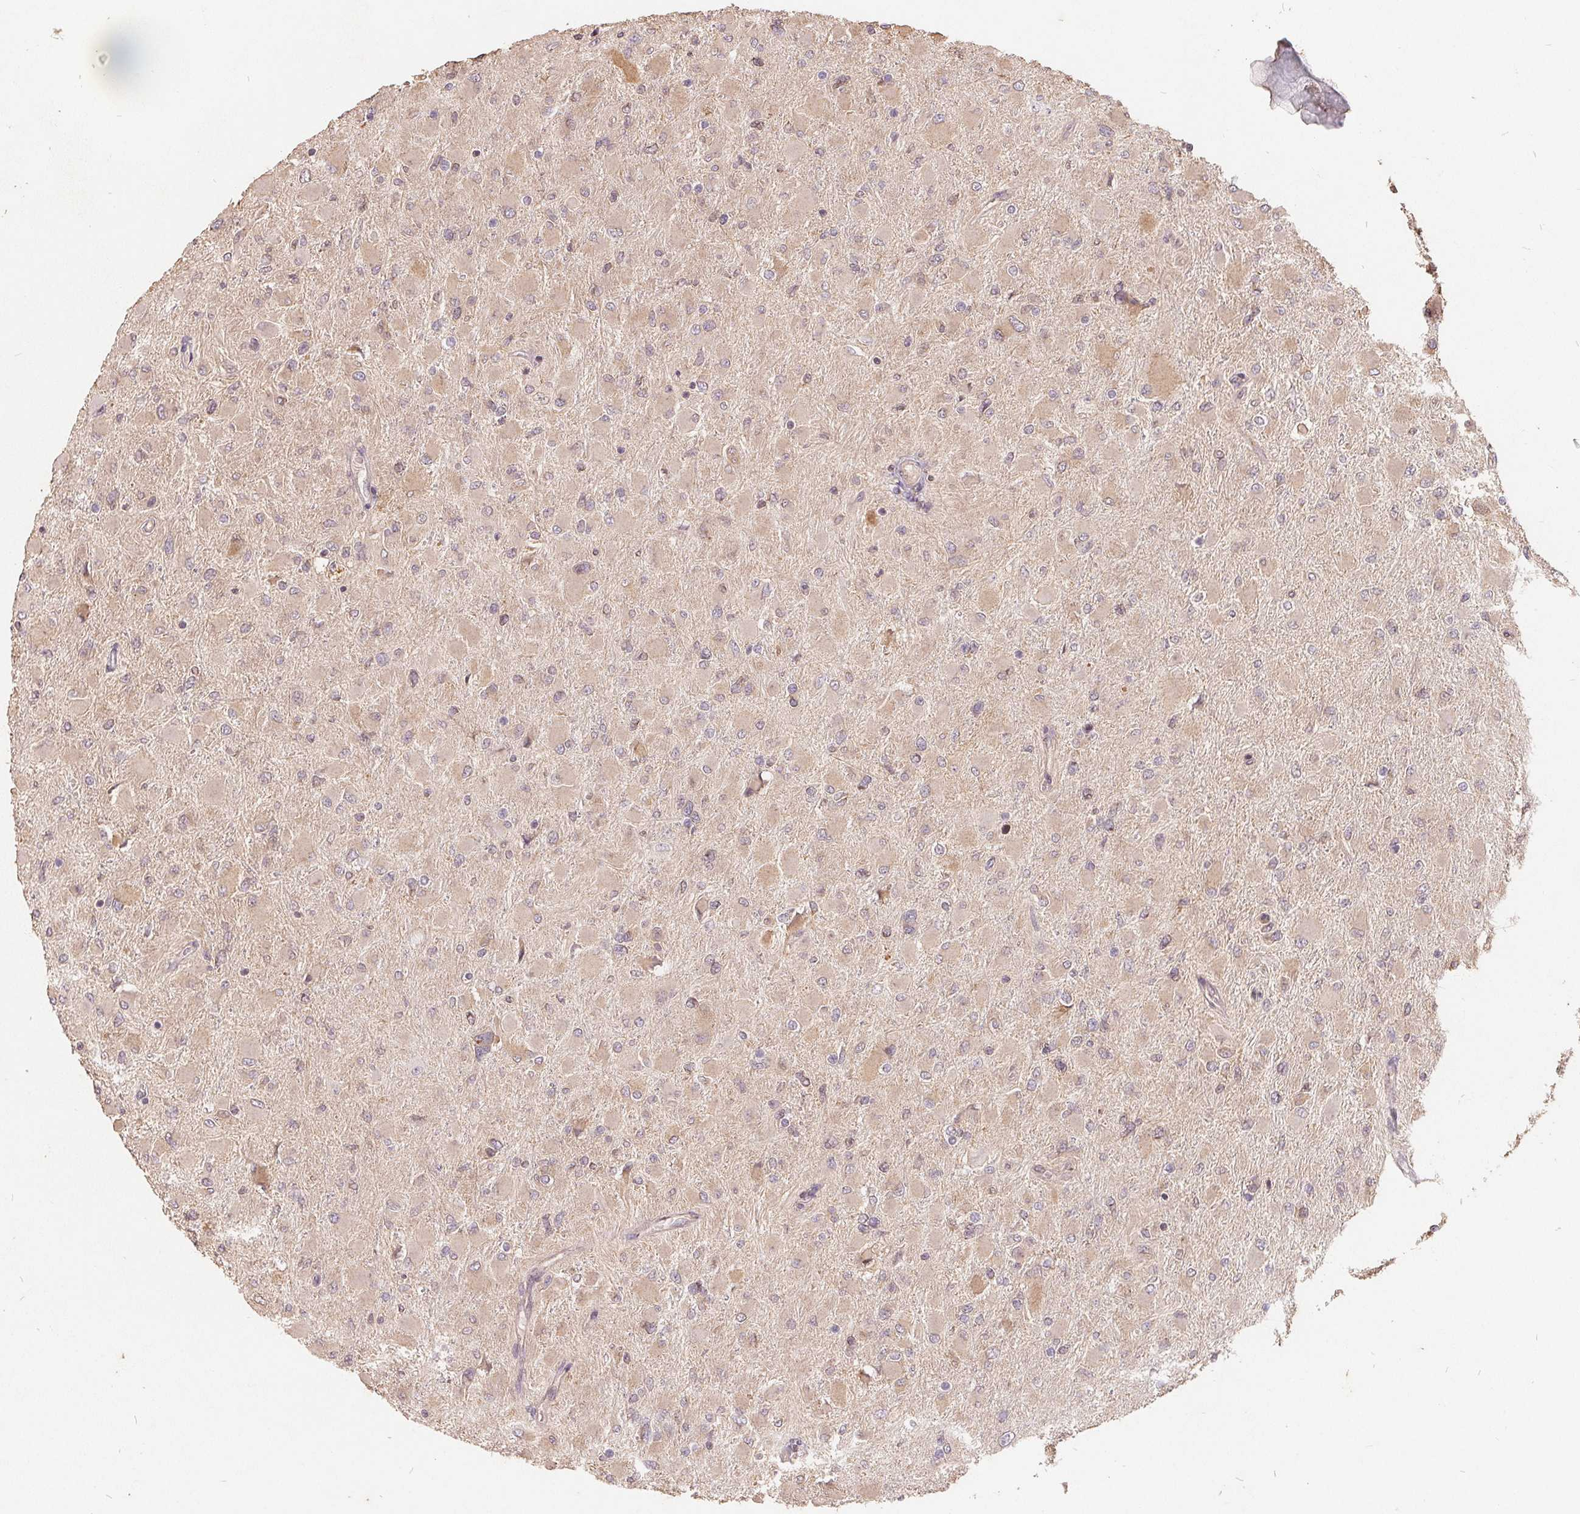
{"staining": {"intensity": "weak", "quantity": "25%-75%", "location": "cytoplasmic/membranous"}, "tissue": "glioma", "cell_type": "Tumor cells", "image_type": "cancer", "snomed": [{"axis": "morphology", "description": "Glioma, malignant, High grade"}, {"axis": "topography", "description": "Cerebral cortex"}], "caption": "Immunohistochemical staining of human malignant high-grade glioma reveals weak cytoplasmic/membranous protein expression in about 25%-75% of tumor cells. The staining was performed using DAB (3,3'-diaminobenzidine), with brown indicating positive protein expression. Nuclei are stained blue with hematoxylin.", "gene": "CDIPT", "patient": {"sex": "female", "age": 36}}